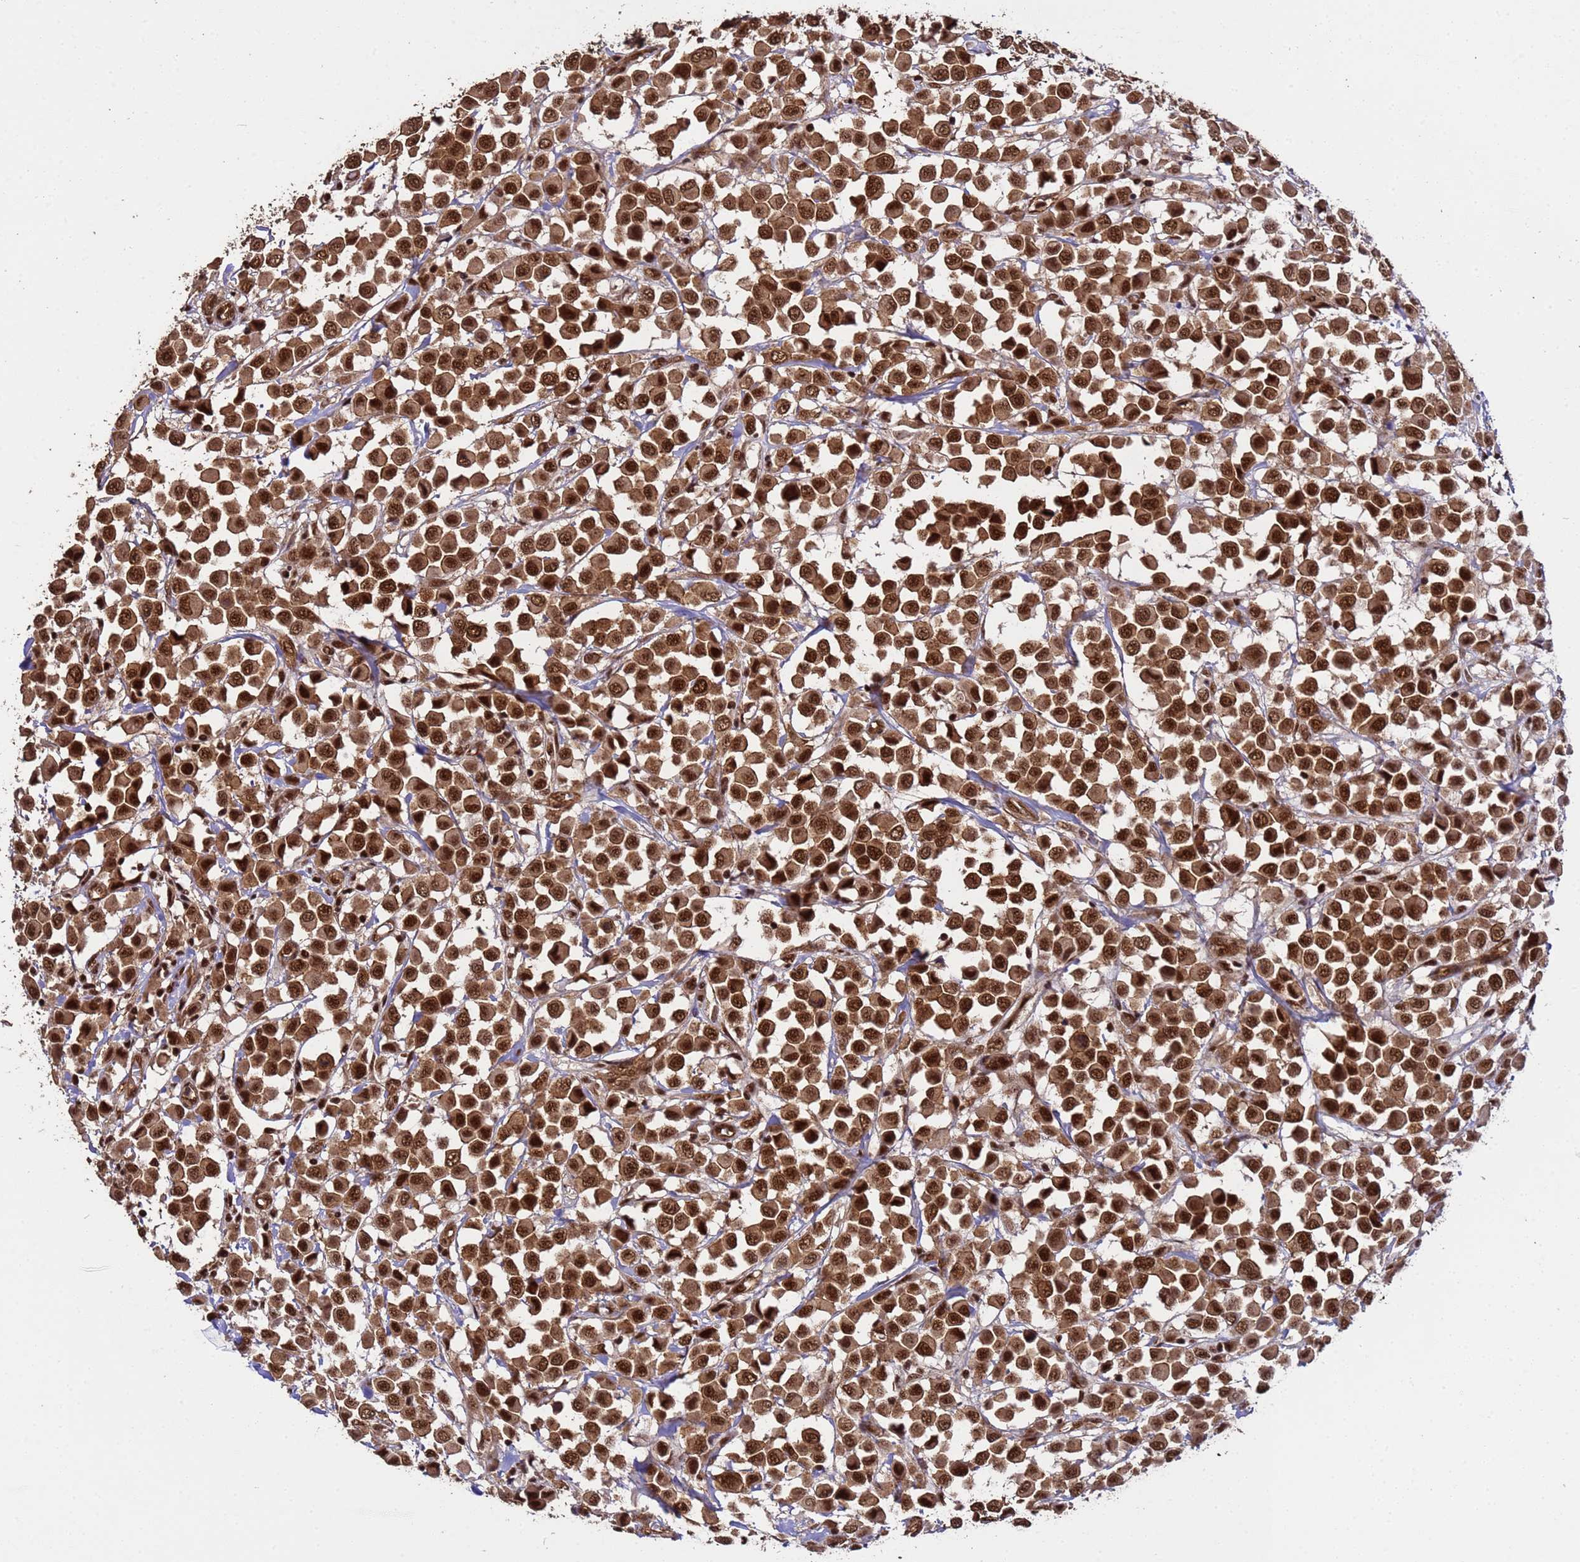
{"staining": {"intensity": "strong", "quantity": ">75%", "location": "cytoplasmic/membranous,nuclear"}, "tissue": "breast cancer", "cell_type": "Tumor cells", "image_type": "cancer", "snomed": [{"axis": "morphology", "description": "Duct carcinoma"}, {"axis": "topography", "description": "Breast"}], "caption": "An image of infiltrating ductal carcinoma (breast) stained for a protein demonstrates strong cytoplasmic/membranous and nuclear brown staining in tumor cells. (DAB (3,3'-diaminobenzidine) IHC with brightfield microscopy, high magnification).", "gene": "SYF2", "patient": {"sex": "female", "age": 61}}